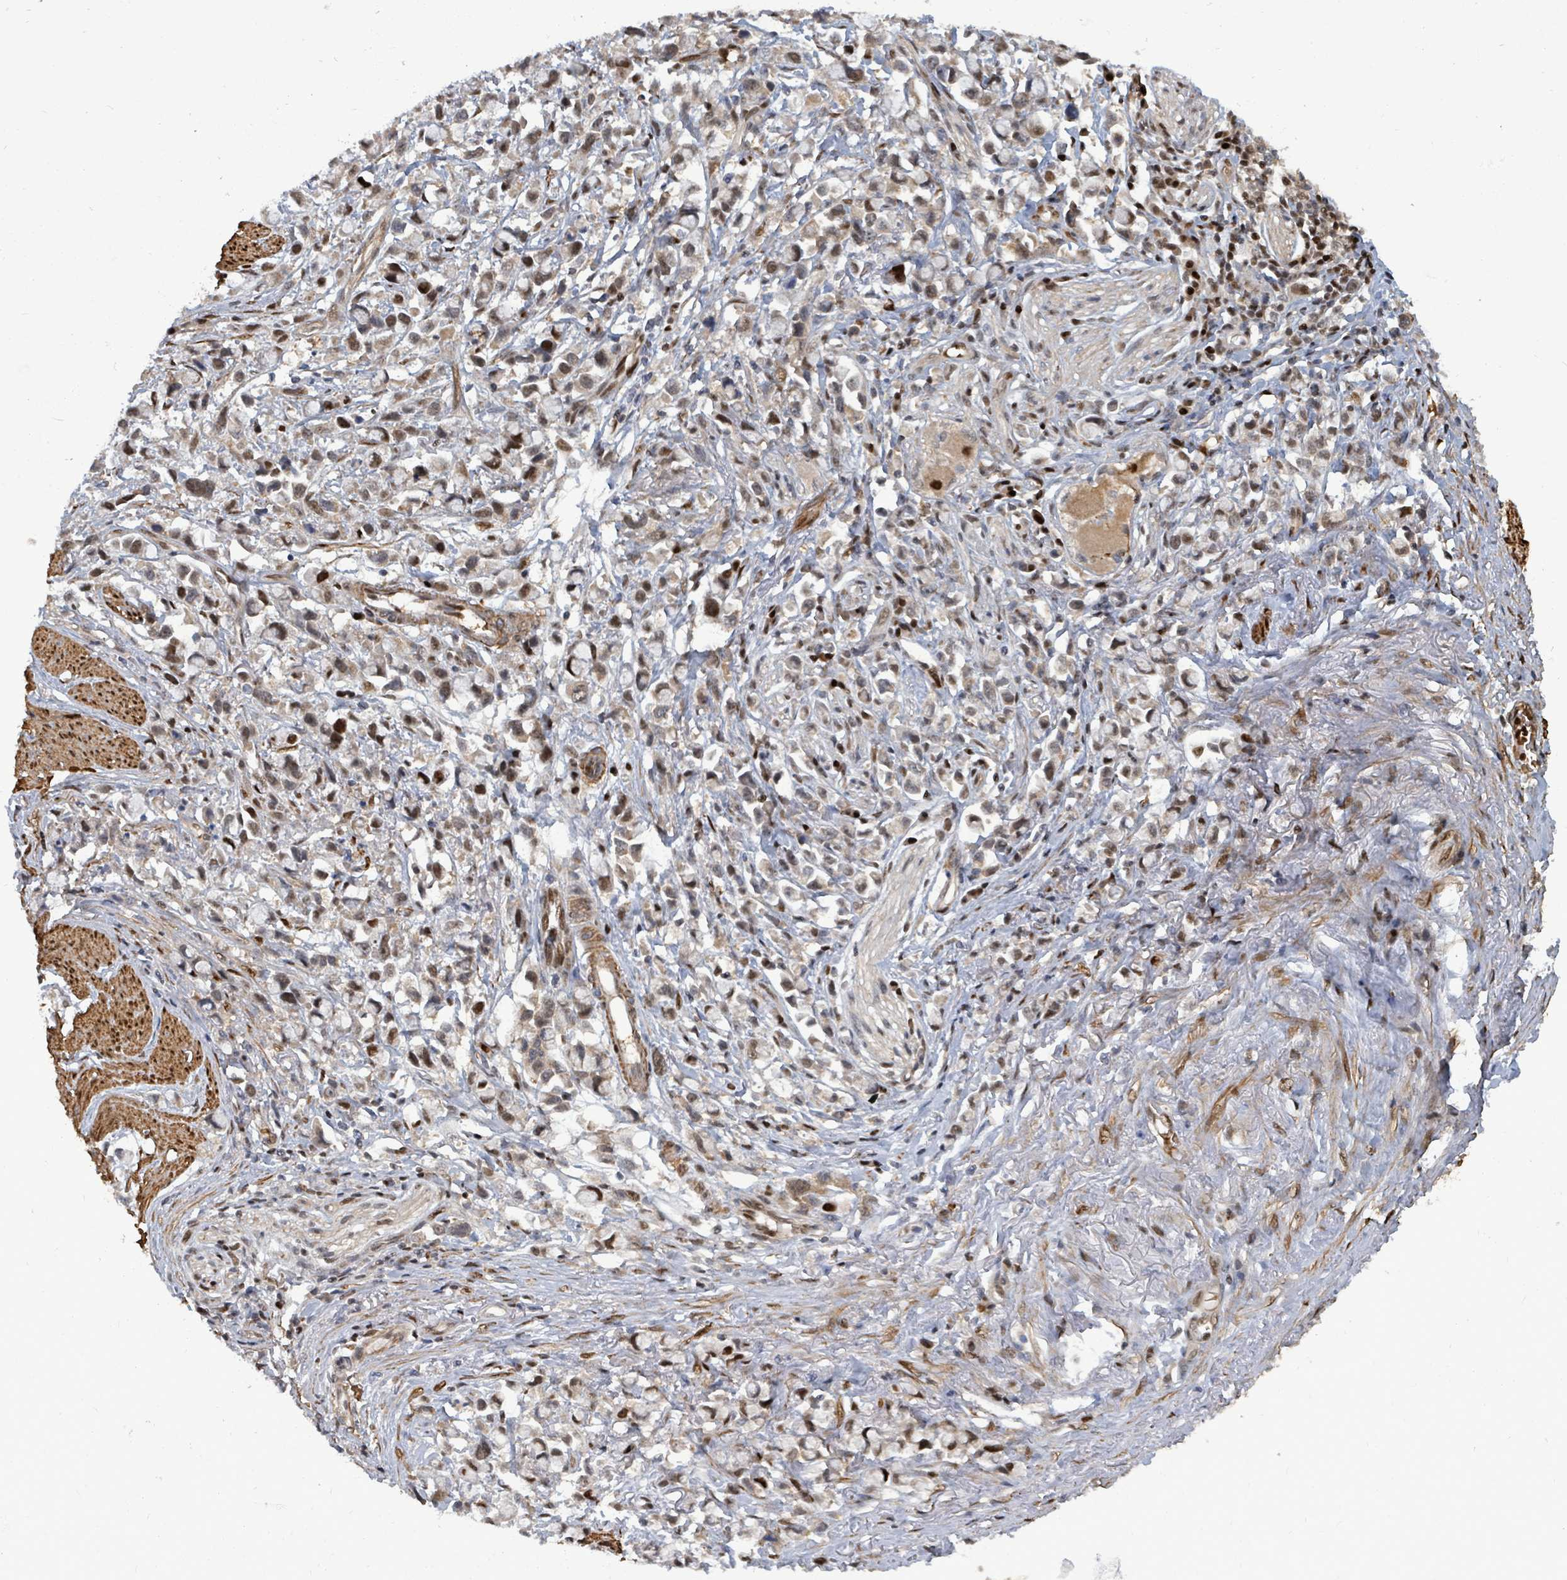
{"staining": {"intensity": "moderate", "quantity": ">75%", "location": "nuclear"}, "tissue": "stomach cancer", "cell_type": "Tumor cells", "image_type": "cancer", "snomed": [{"axis": "morphology", "description": "Adenocarcinoma, NOS"}, {"axis": "topography", "description": "Stomach"}], "caption": "Protein analysis of stomach cancer (adenocarcinoma) tissue exhibits moderate nuclear expression in approximately >75% of tumor cells.", "gene": "TRDMT1", "patient": {"sex": "female", "age": 81}}